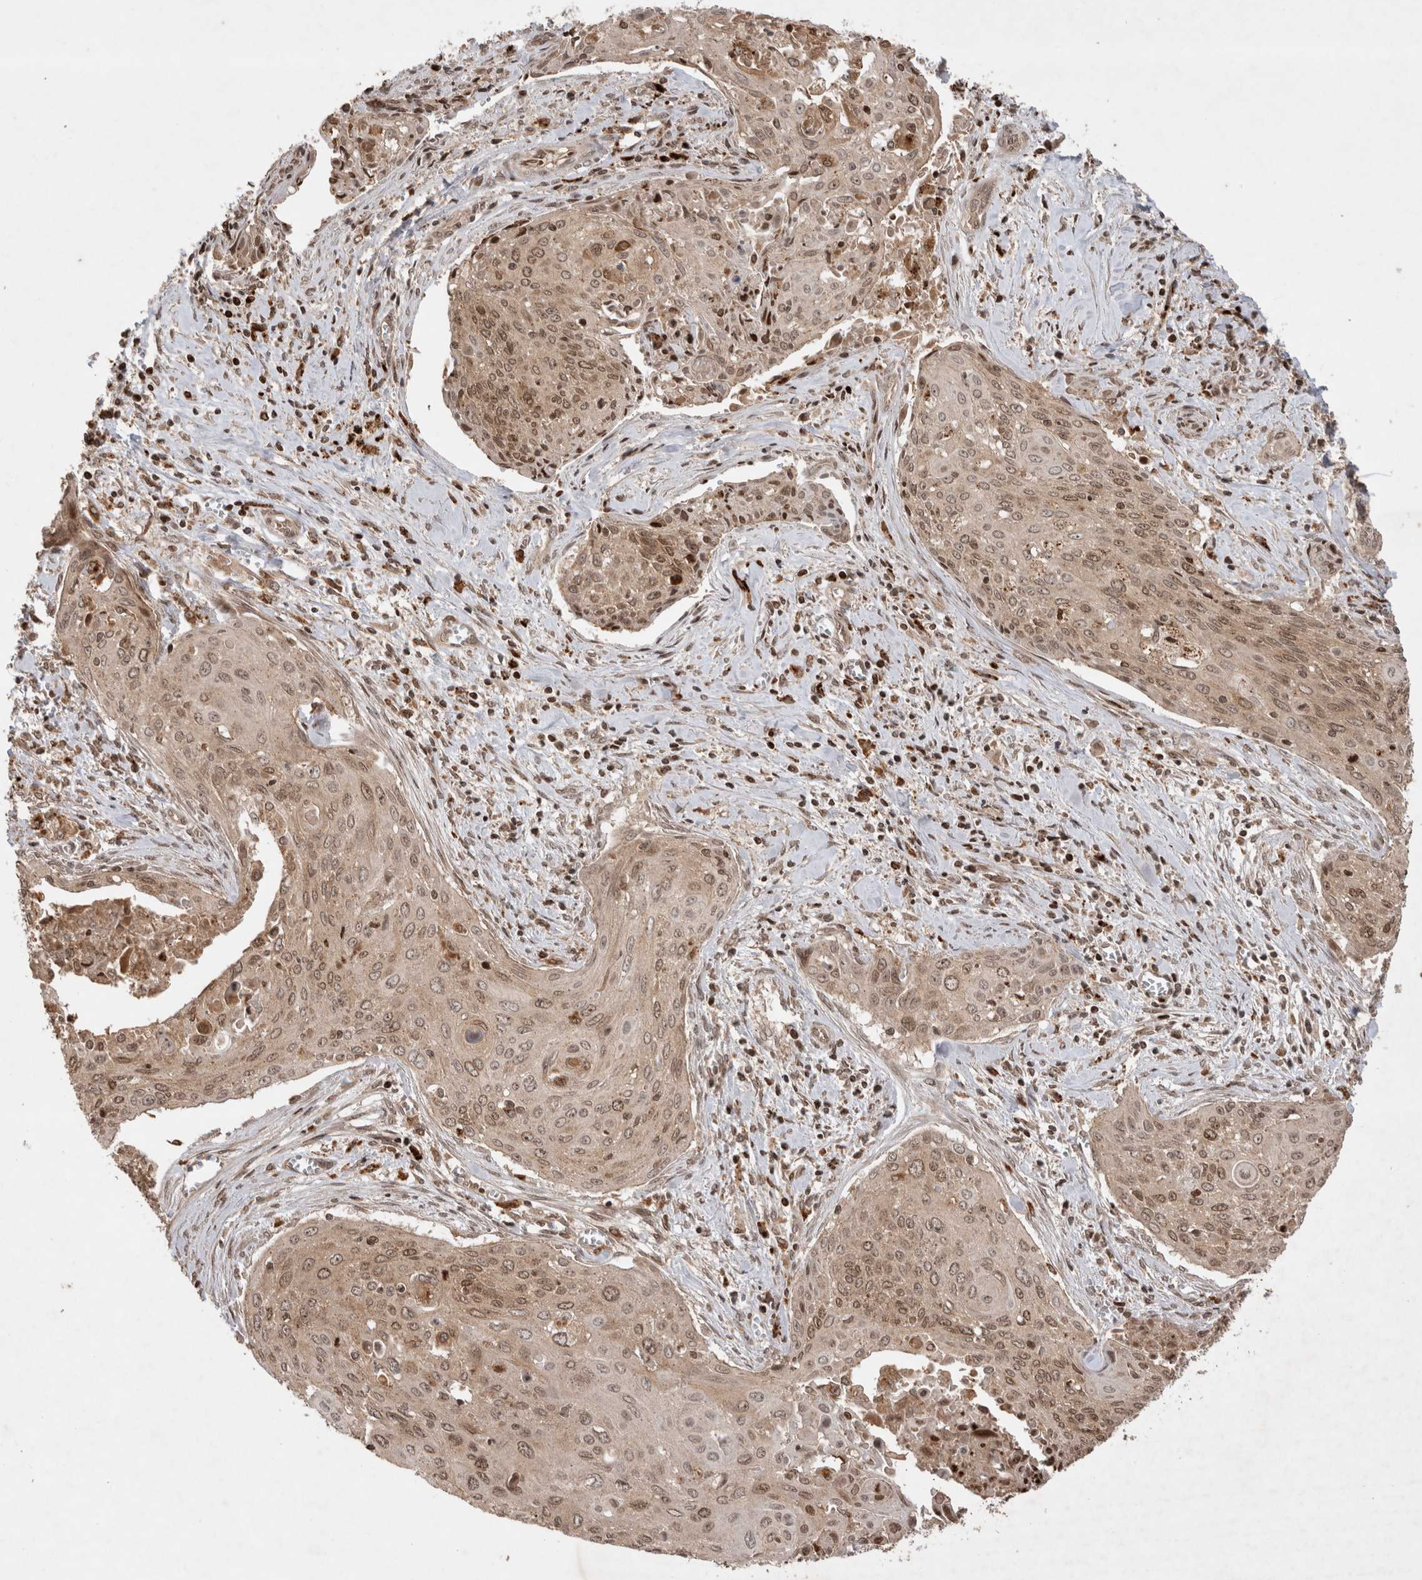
{"staining": {"intensity": "weak", "quantity": ">75%", "location": "cytoplasmic/membranous,nuclear"}, "tissue": "cervical cancer", "cell_type": "Tumor cells", "image_type": "cancer", "snomed": [{"axis": "morphology", "description": "Squamous cell carcinoma, NOS"}, {"axis": "topography", "description": "Cervix"}], "caption": "Cervical squamous cell carcinoma tissue exhibits weak cytoplasmic/membranous and nuclear positivity in about >75% of tumor cells, visualized by immunohistochemistry. (DAB (3,3'-diaminobenzidine) = brown stain, brightfield microscopy at high magnification).", "gene": "FAM221A", "patient": {"sex": "female", "age": 55}}